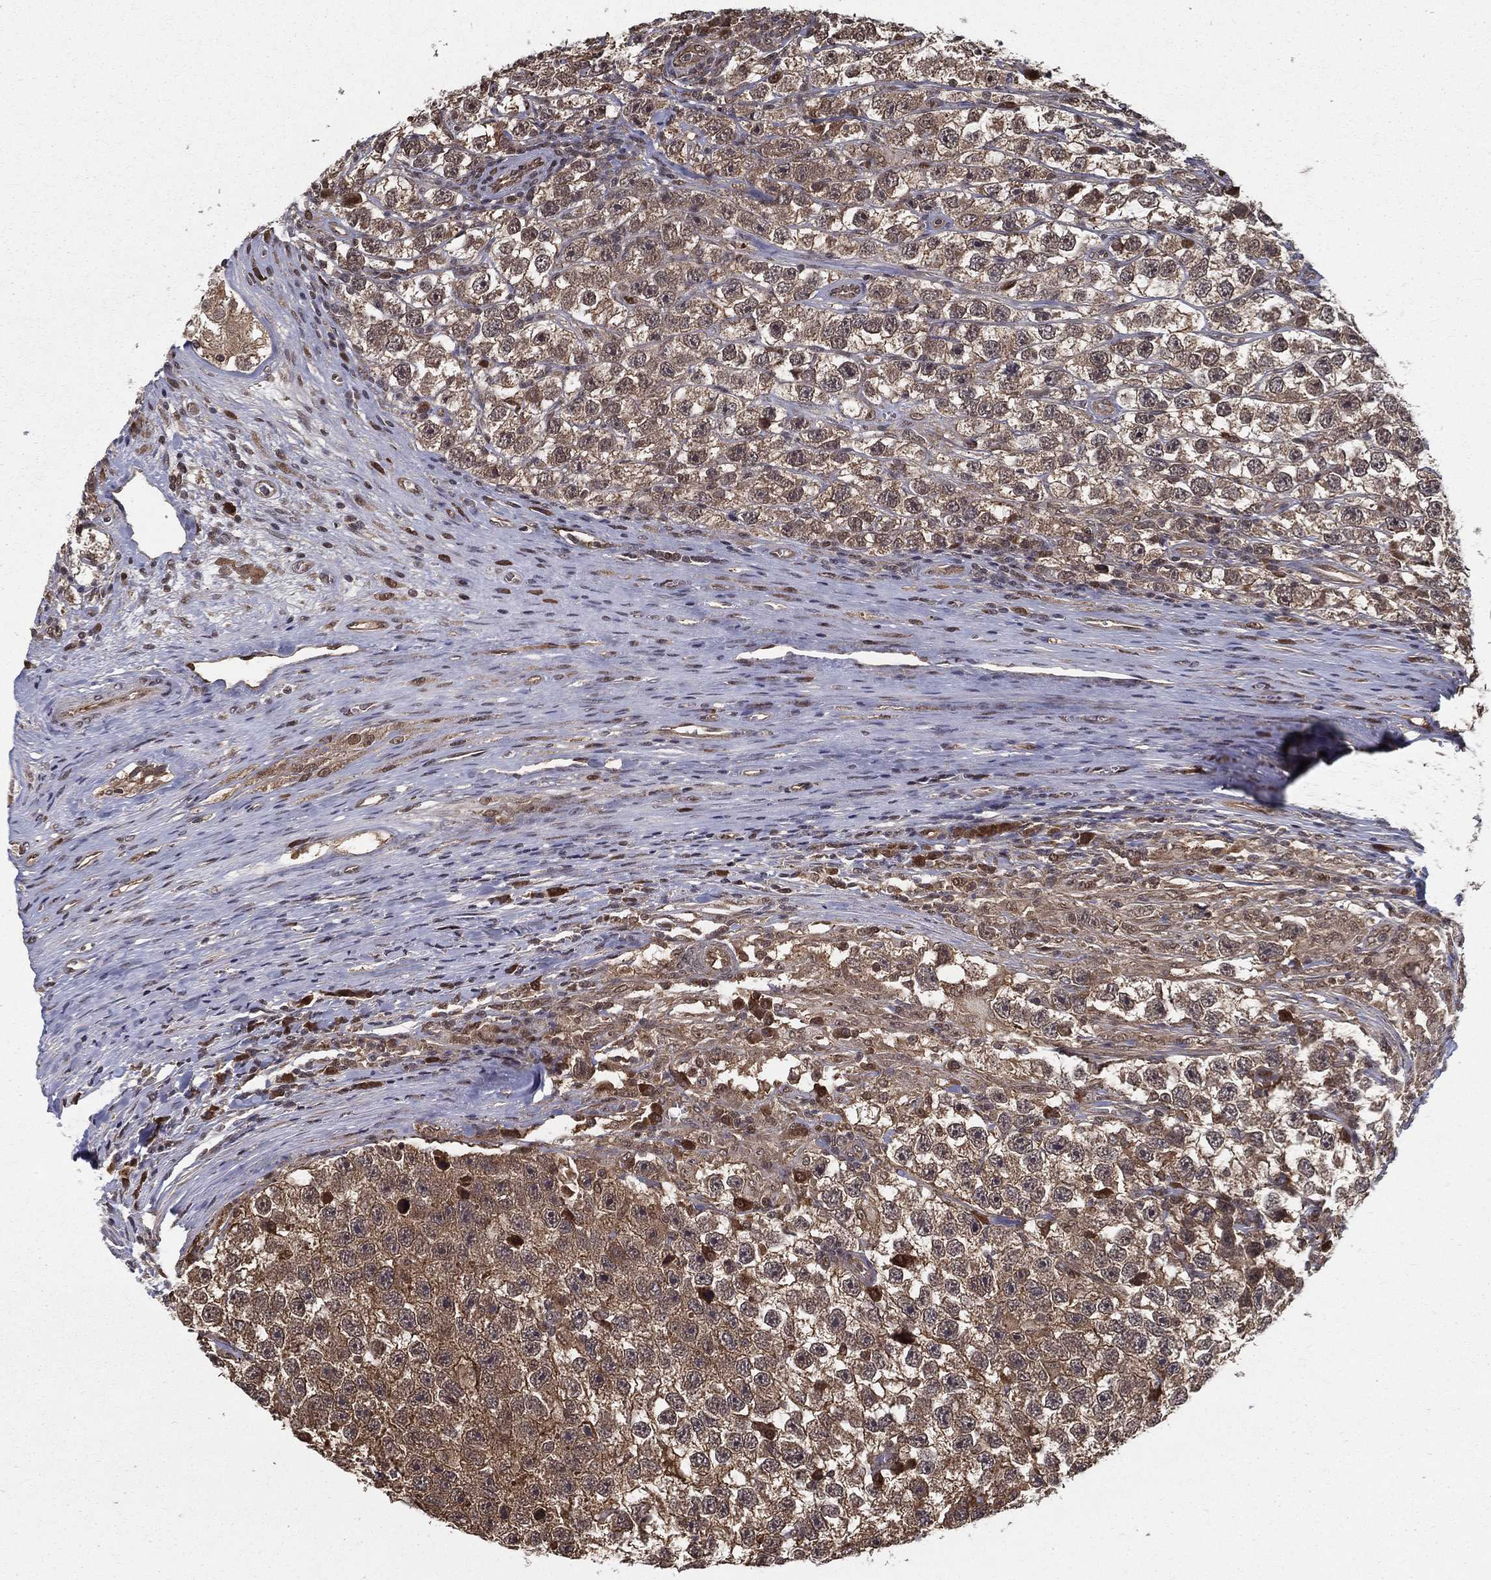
{"staining": {"intensity": "moderate", "quantity": "25%-75%", "location": "cytoplasmic/membranous"}, "tissue": "testis cancer", "cell_type": "Tumor cells", "image_type": "cancer", "snomed": [{"axis": "morphology", "description": "Seminoma, NOS"}, {"axis": "topography", "description": "Testis"}], "caption": "Immunohistochemistry (IHC) of human testis cancer (seminoma) displays medium levels of moderate cytoplasmic/membranous positivity in approximately 25%-75% of tumor cells. The staining was performed using DAB, with brown indicating positive protein expression. Nuclei are stained blue with hematoxylin.", "gene": "SLC6A6", "patient": {"sex": "male", "age": 26}}